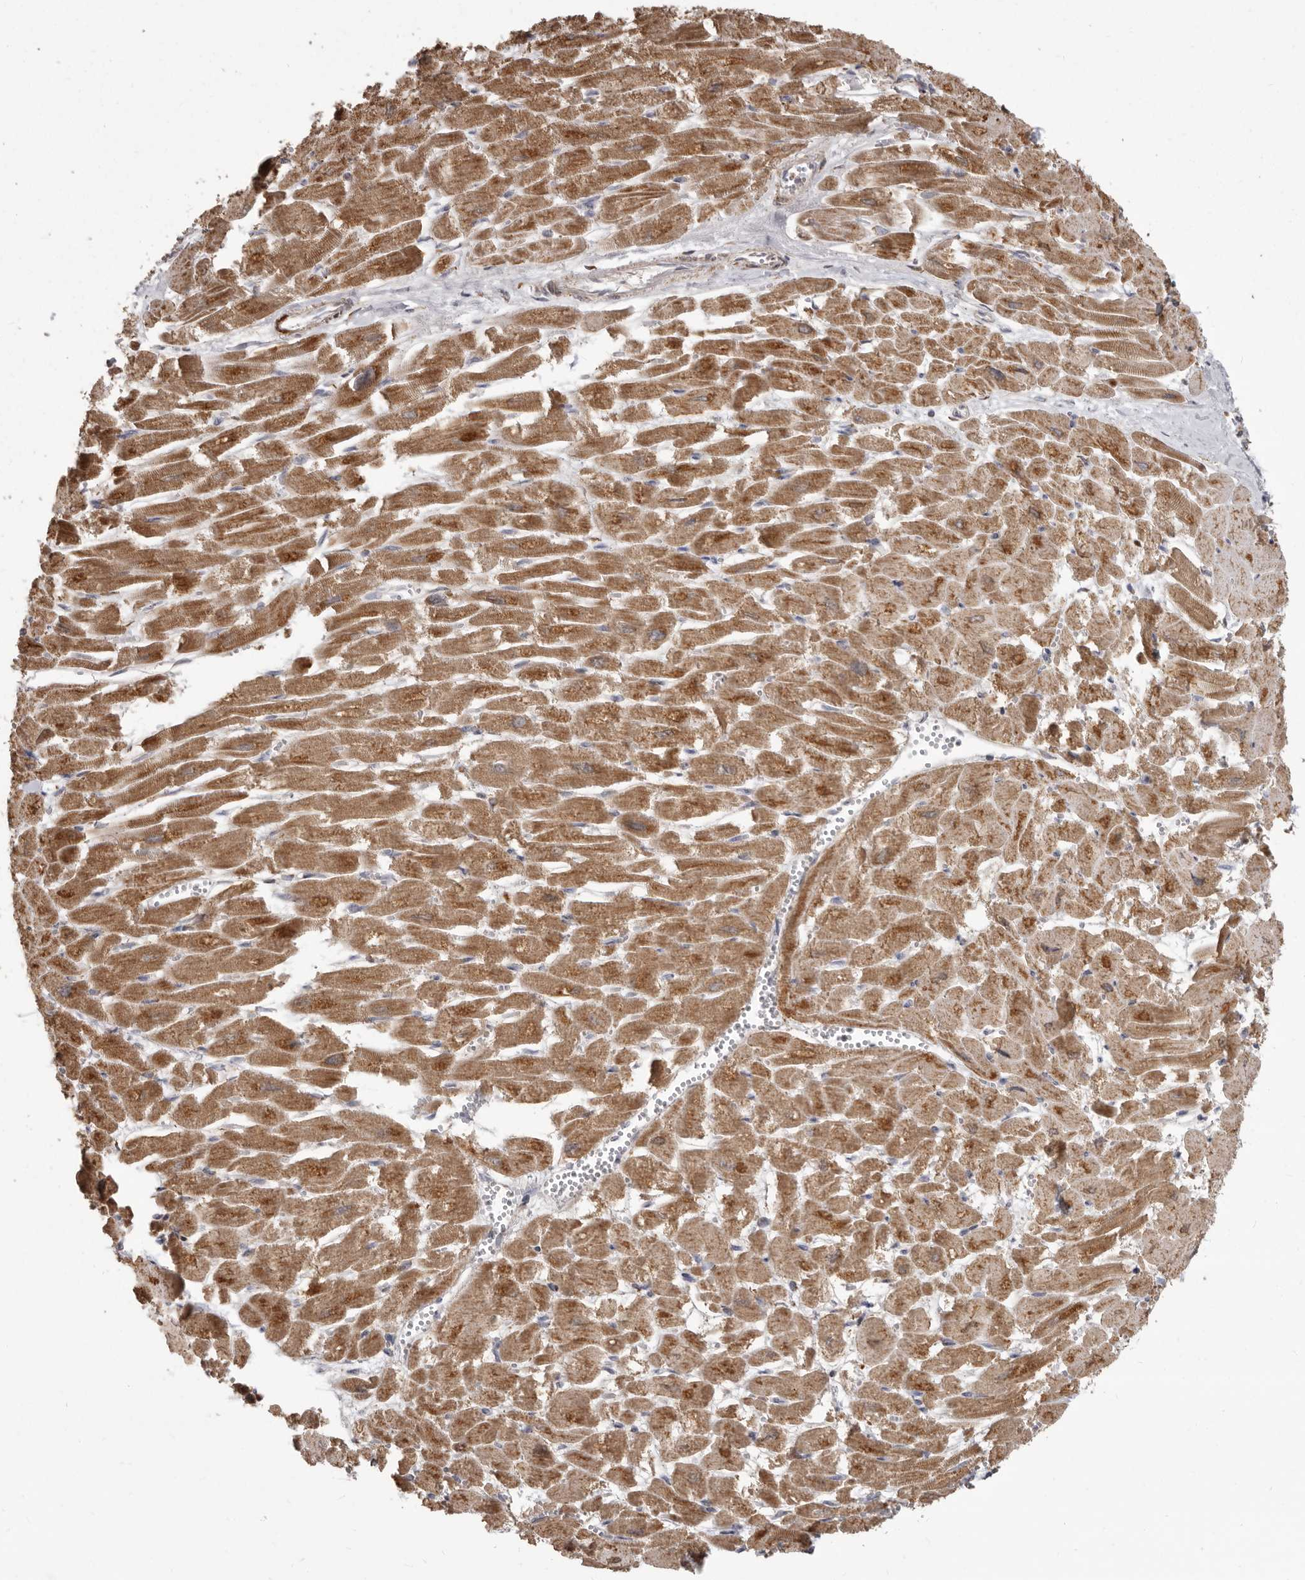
{"staining": {"intensity": "moderate", "quantity": ">75%", "location": "cytoplasmic/membranous"}, "tissue": "heart muscle", "cell_type": "Cardiomyocytes", "image_type": "normal", "snomed": [{"axis": "morphology", "description": "Normal tissue, NOS"}, {"axis": "topography", "description": "Heart"}], "caption": "Human heart muscle stained for a protein (brown) exhibits moderate cytoplasmic/membranous positive staining in approximately >75% of cardiomyocytes.", "gene": "CDK5RAP3", "patient": {"sex": "male", "age": 54}}